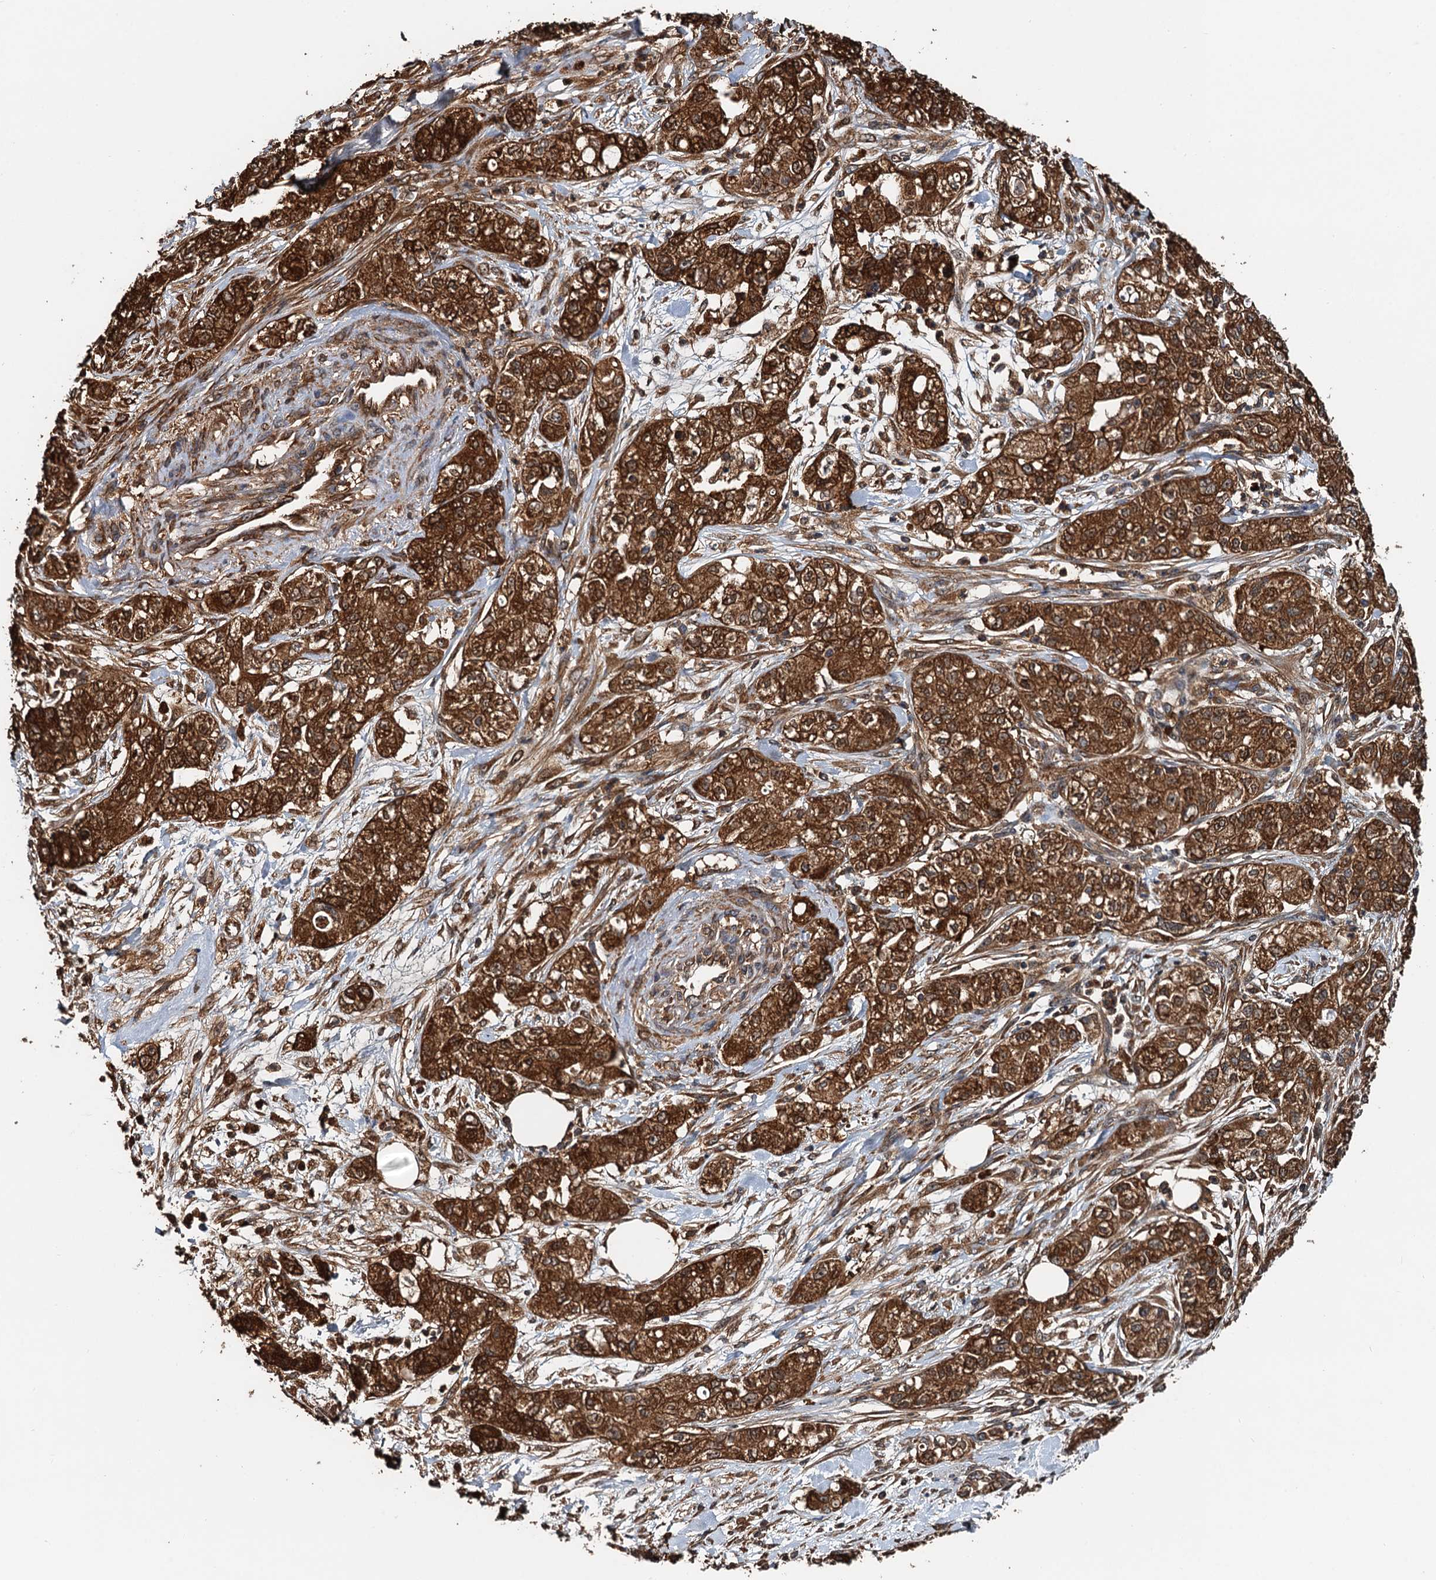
{"staining": {"intensity": "strong", "quantity": ">75%", "location": "cytoplasmic/membranous,nuclear"}, "tissue": "pancreatic cancer", "cell_type": "Tumor cells", "image_type": "cancer", "snomed": [{"axis": "morphology", "description": "Adenocarcinoma, NOS"}, {"axis": "topography", "description": "Pancreas"}], "caption": "A histopathology image of human pancreatic cancer stained for a protein exhibits strong cytoplasmic/membranous and nuclear brown staining in tumor cells.", "gene": "USP6NL", "patient": {"sex": "female", "age": 78}}